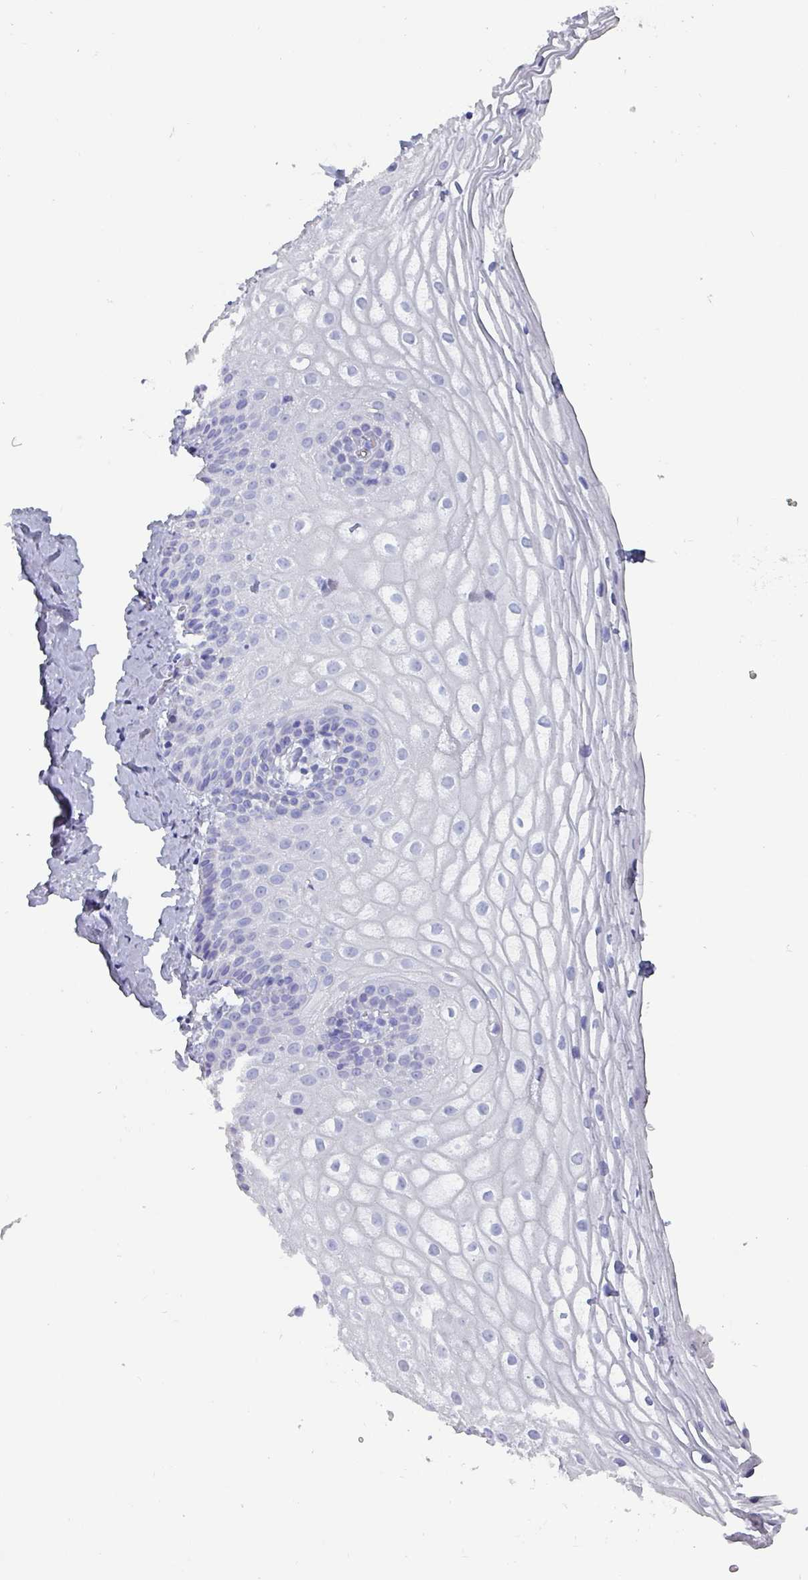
{"staining": {"intensity": "negative", "quantity": "none", "location": "none"}, "tissue": "vagina", "cell_type": "Squamous epithelial cells", "image_type": "normal", "snomed": [{"axis": "morphology", "description": "Normal tissue, NOS"}, {"axis": "topography", "description": "Vagina"}], "caption": "Micrograph shows no significant protein staining in squamous epithelial cells of unremarkable vagina.", "gene": "INS", "patient": {"sex": "female", "age": 56}}